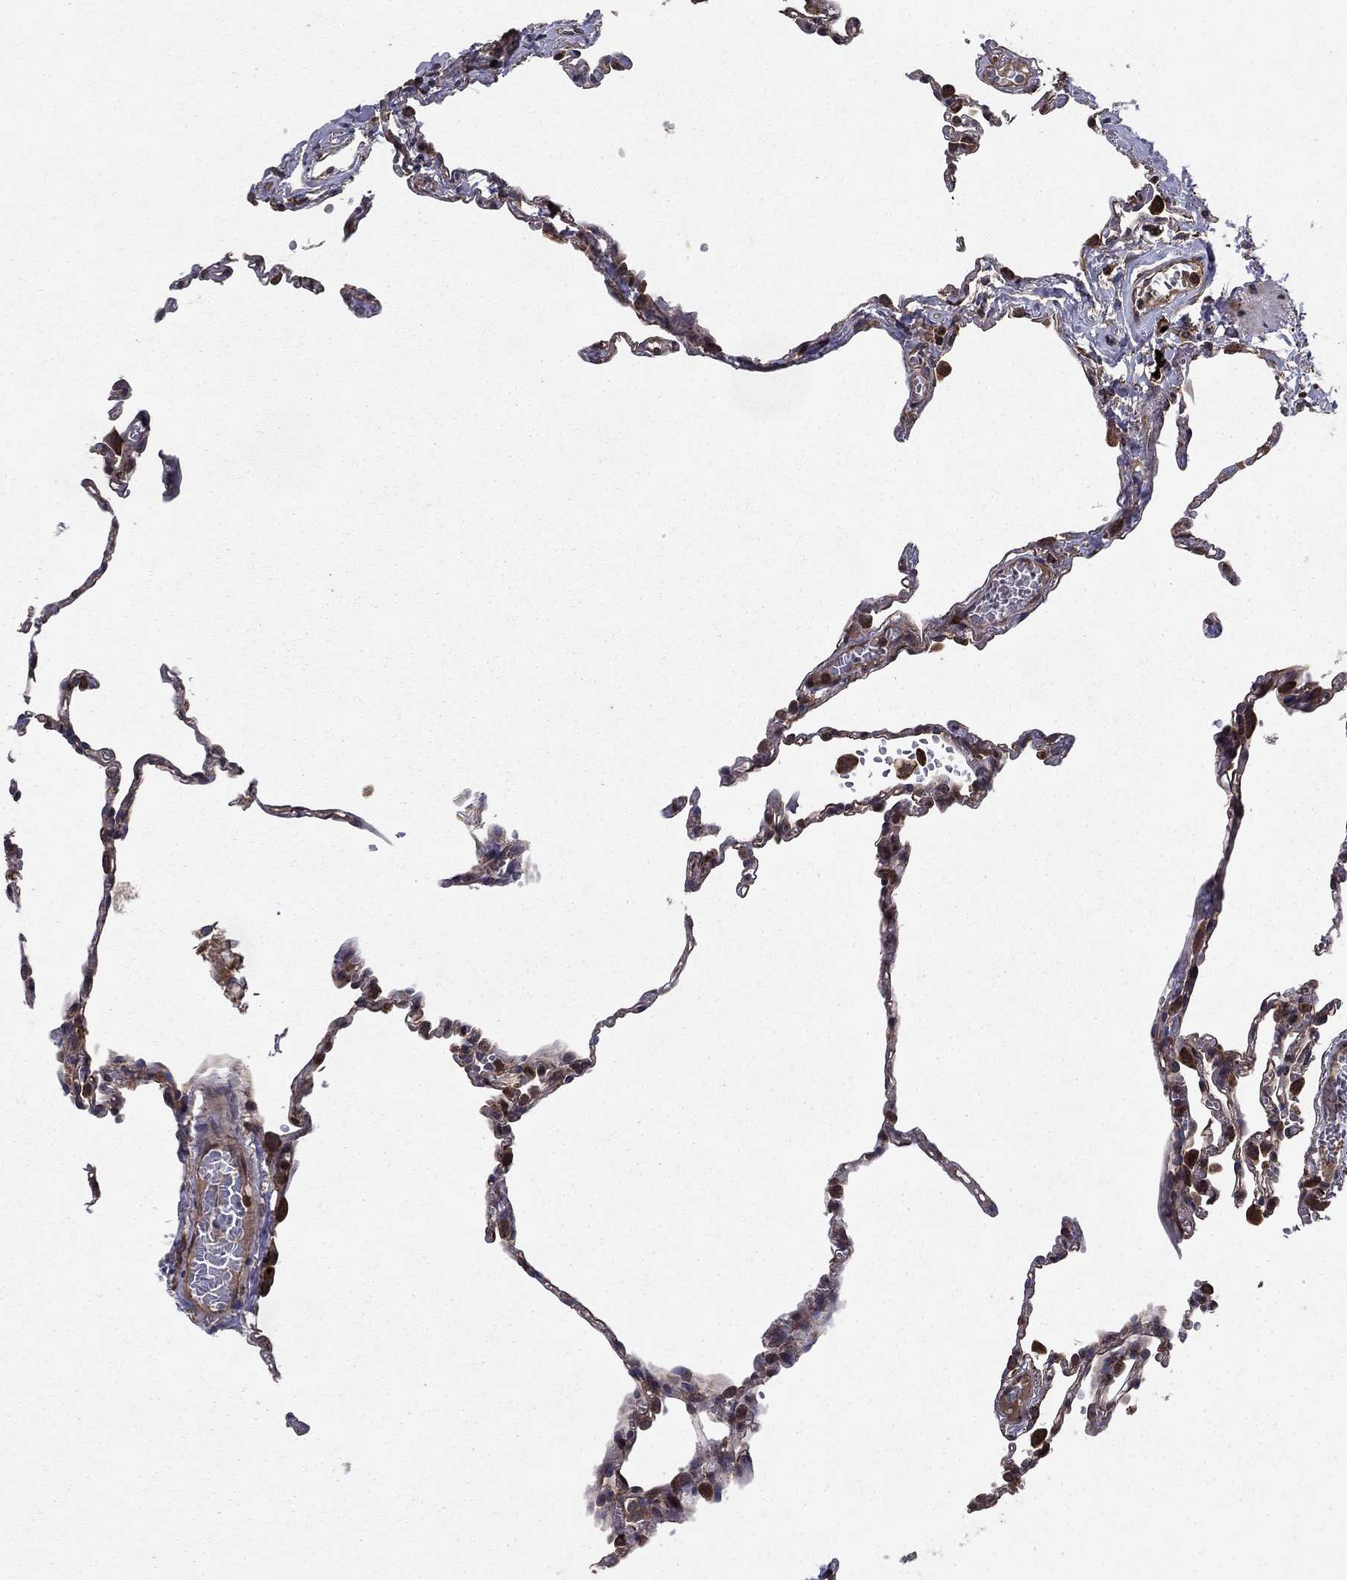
{"staining": {"intensity": "negative", "quantity": "none", "location": "none"}, "tissue": "lung", "cell_type": "Alveolar cells", "image_type": "normal", "snomed": [{"axis": "morphology", "description": "Normal tissue, NOS"}, {"axis": "topography", "description": "Lung"}], "caption": "IHC image of benign lung: lung stained with DAB (3,3'-diaminobenzidine) exhibits no significant protein expression in alveolar cells. (Stains: DAB IHC with hematoxylin counter stain, Microscopy: brightfield microscopy at high magnification).", "gene": "BABAM2", "patient": {"sex": "male", "age": 78}}